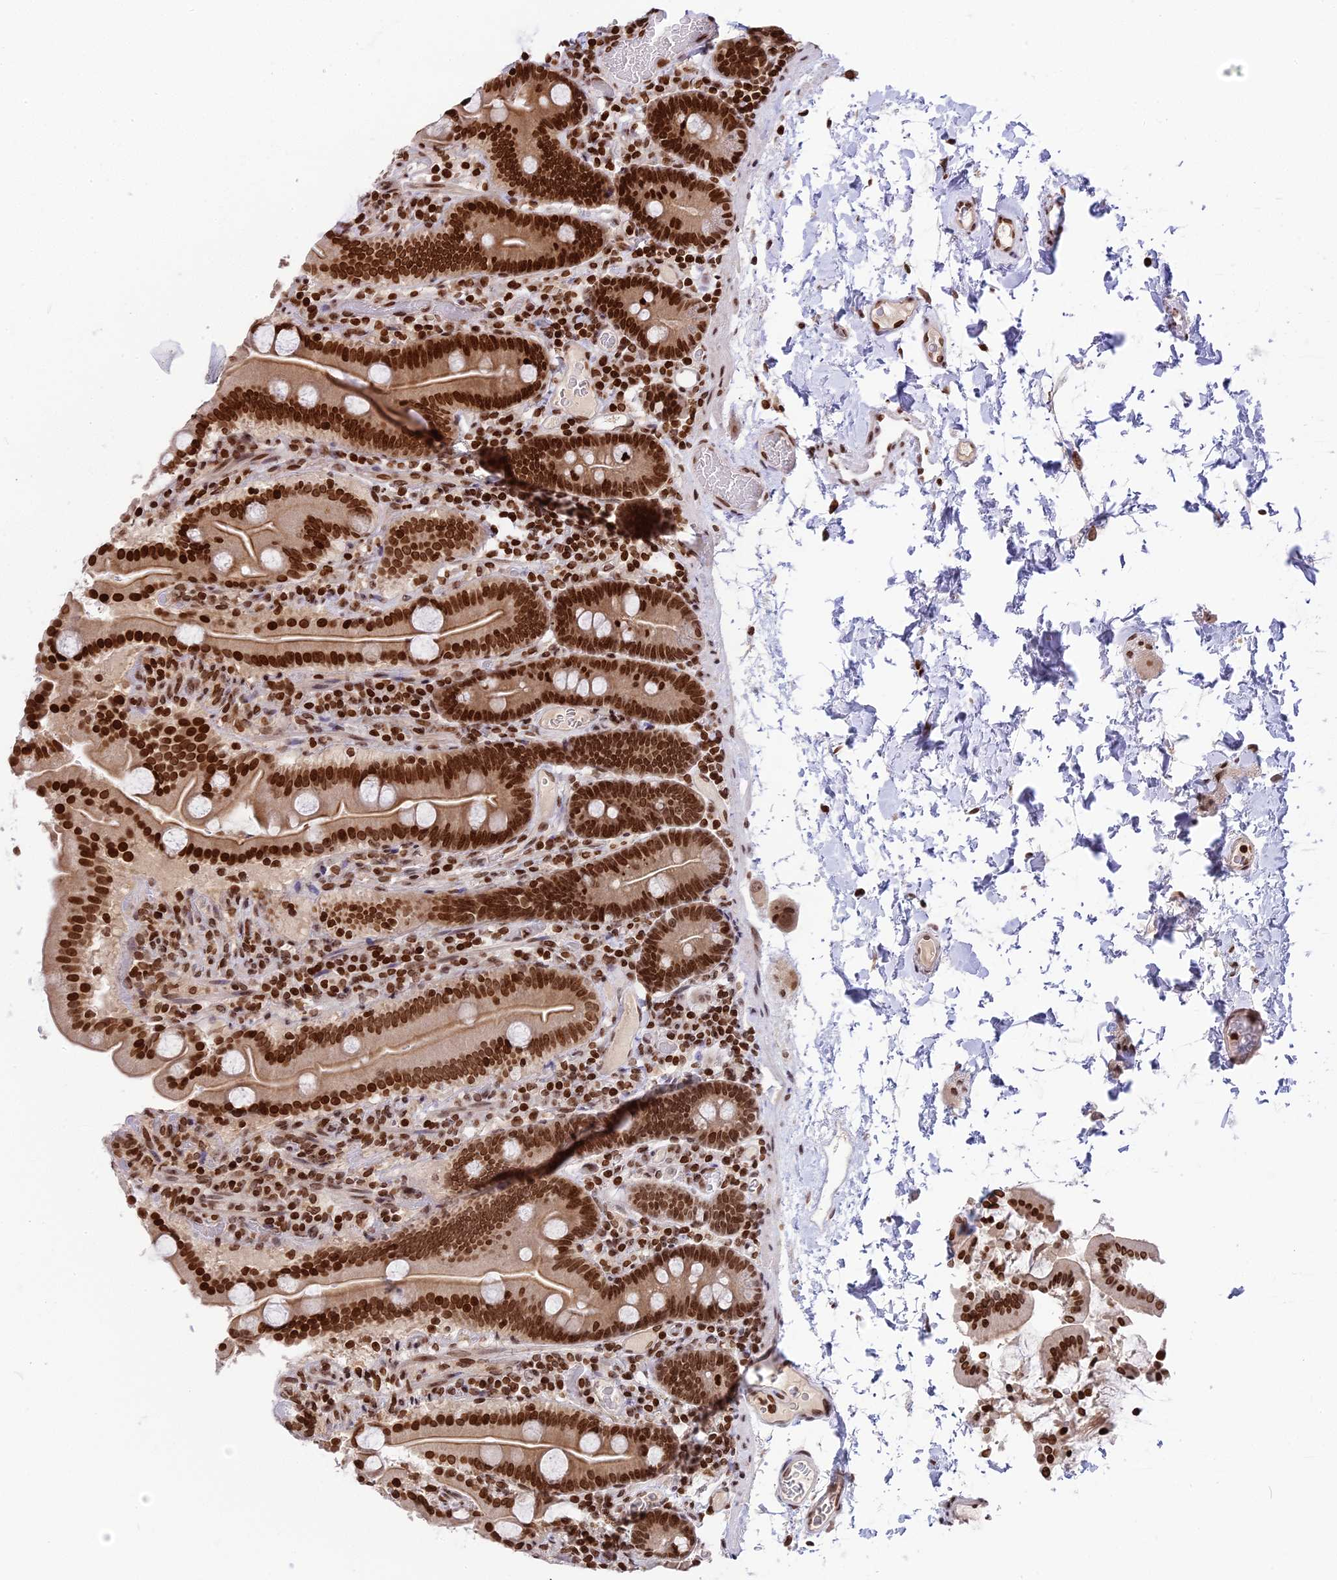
{"staining": {"intensity": "strong", "quantity": ">75%", "location": "nuclear"}, "tissue": "duodenum", "cell_type": "Glandular cells", "image_type": "normal", "snomed": [{"axis": "morphology", "description": "Normal tissue, NOS"}, {"axis": "topography", "description": "Duodenum"}], "caption": "An image showing strong nuclear expression in approximately >75% of glandular cells in benign duodenum, as visualized by brown immunohistochemical staining.", "gene": "TET2", "patient": {"sex": "male", "age": 55}}